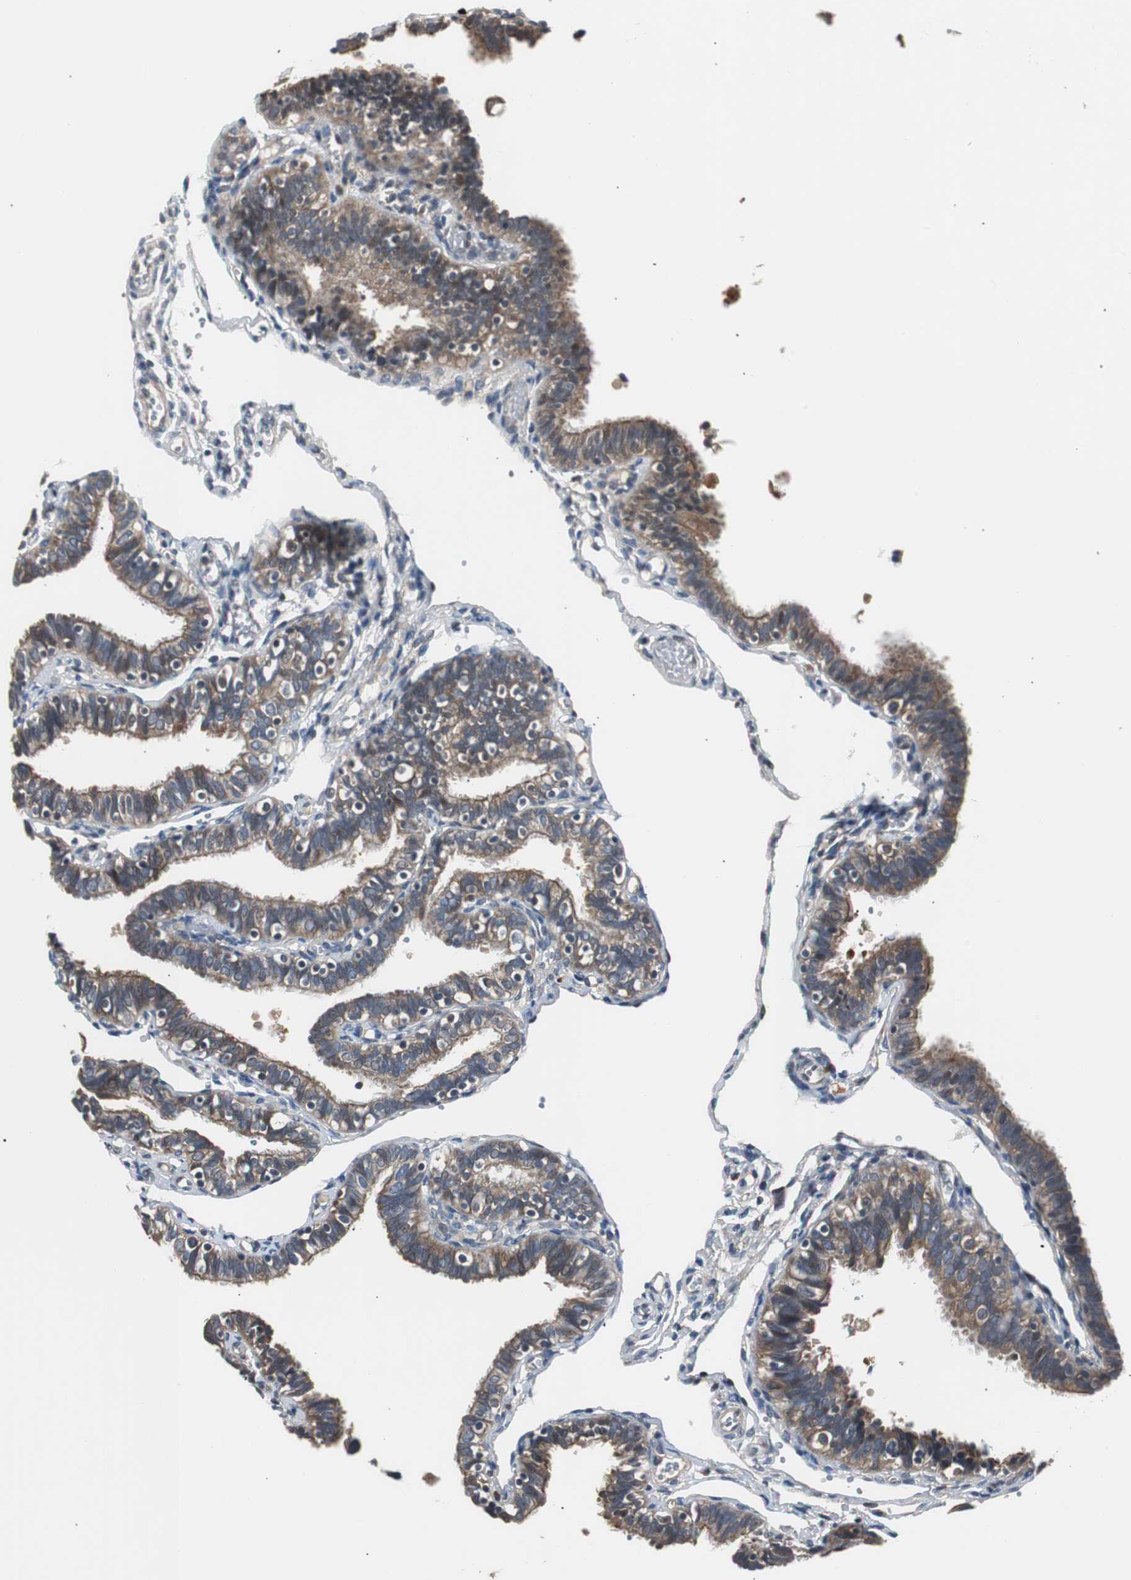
{"staining": {"intensity": "moderate", "quantity": ">75%", "location": "cytoplasmic/membranous"}, "tissue": "fallopian tube", "cell_type": "Glandular cells", "image_type": "normal", "snomed": [{"axis": "morphology", "description": "Normal tissue, NOS"}, {"axis": "topography", "description": "Fallopian tube"}], "caption": "An image of human fallopian tube stained for a protein demonstrates moderate cytoplasmic/membranous brown staining in glandular cells.", "gene": "ZMPSTE24", "patient": {"sex": "female", "age": 46}}